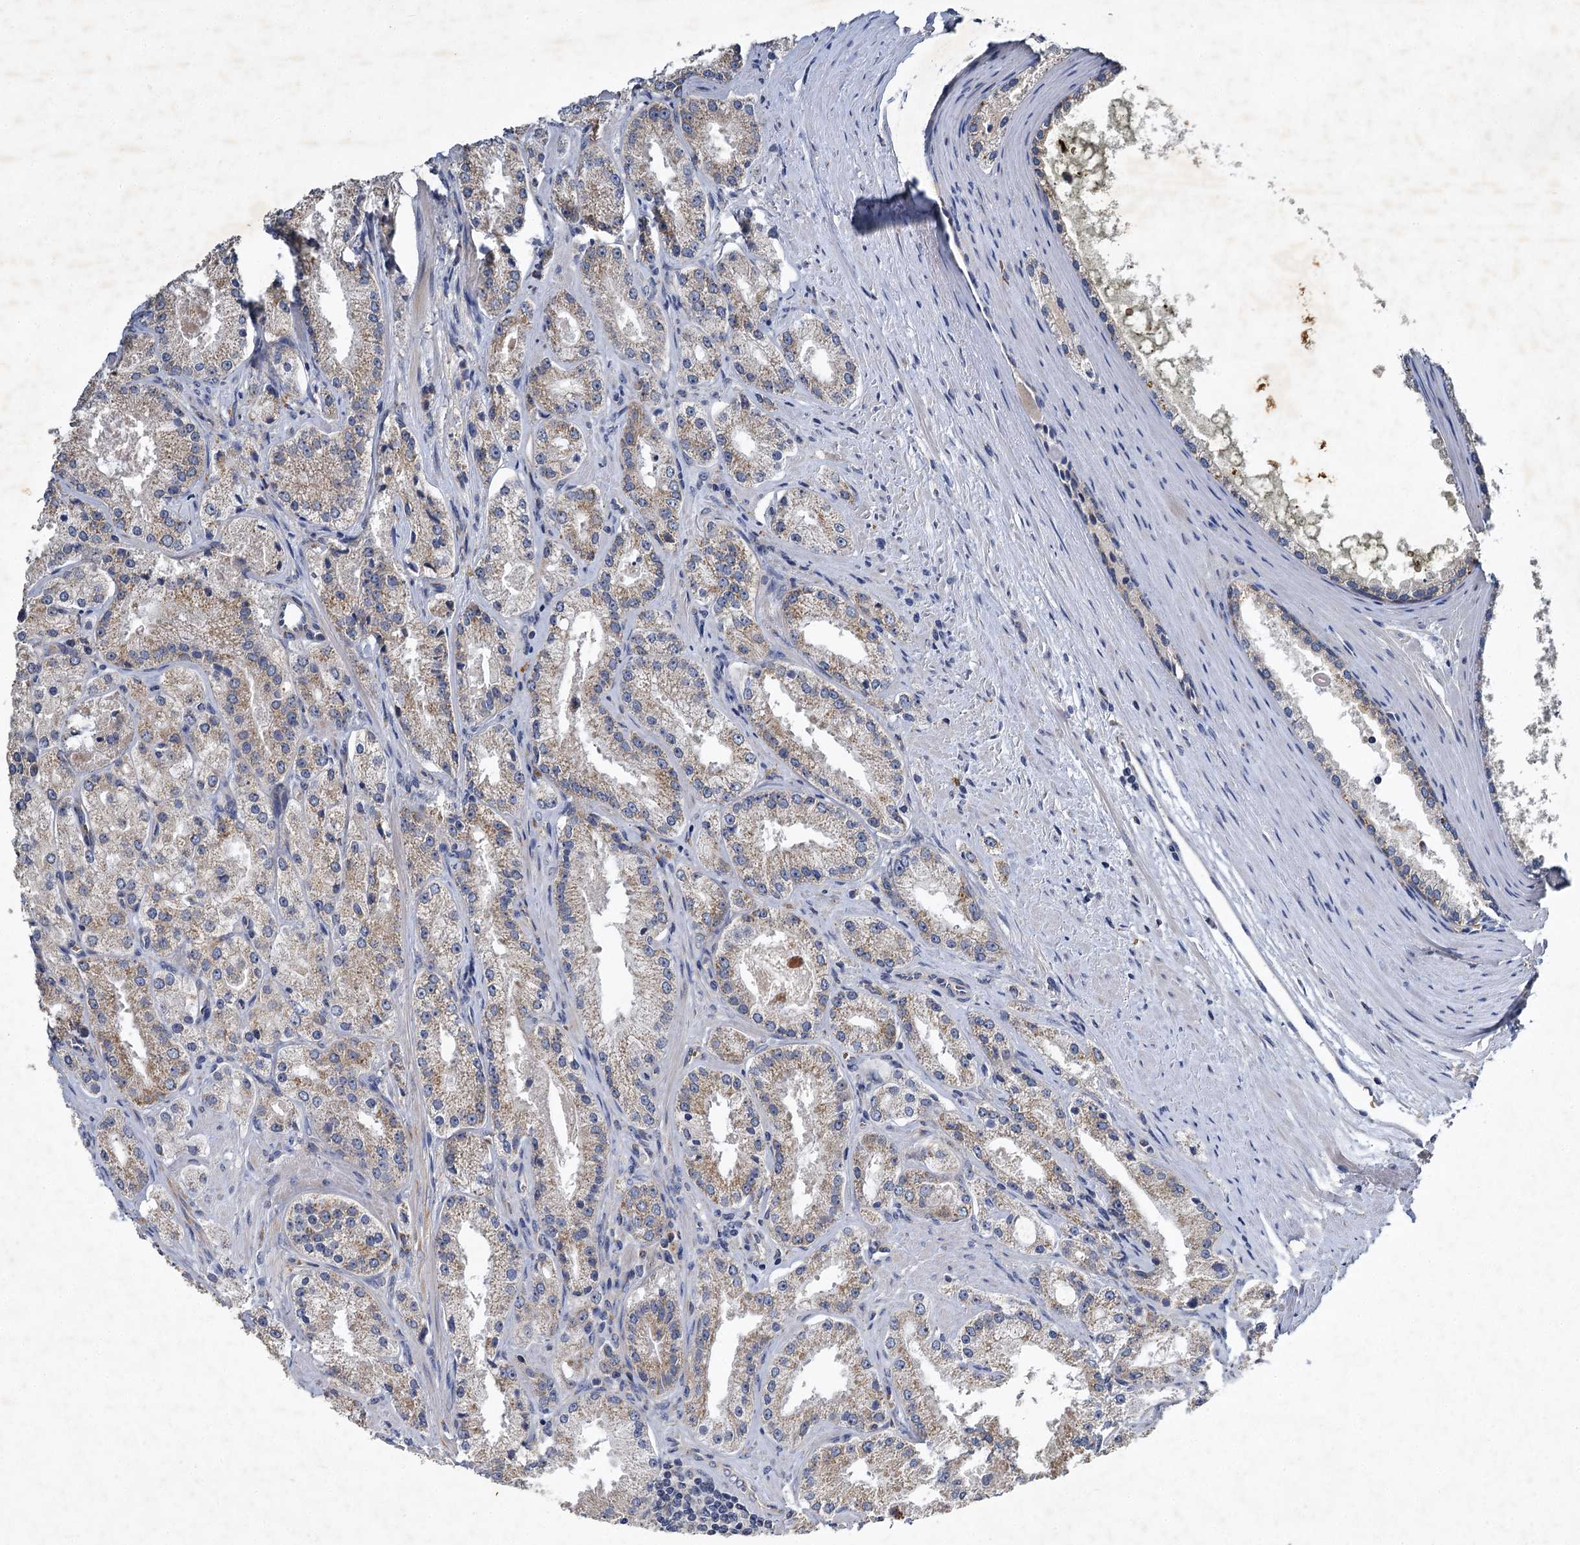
{"staining": {"intensity": "weak", "quantity": ">75%", "location": "cytoplasmic/membranous"}, "tissue": "prostate cancer", "cell_type": "Tumor cells", "image_type": "cancer", "snomed": [{"axis": "morphology", "description": "Adenocarcinoma, Low grade"}, {"axis": "topography", "description": "Prostate"}], "caption": "A photomicrograph of human prostate cancer (low-grade adenocarcinoma) stained for a protein shows weak cytoplasmic/membranous brown staining in tumor cells.", "gene": "BCS1L", "patient": {"sex": "male", "age": 69}}